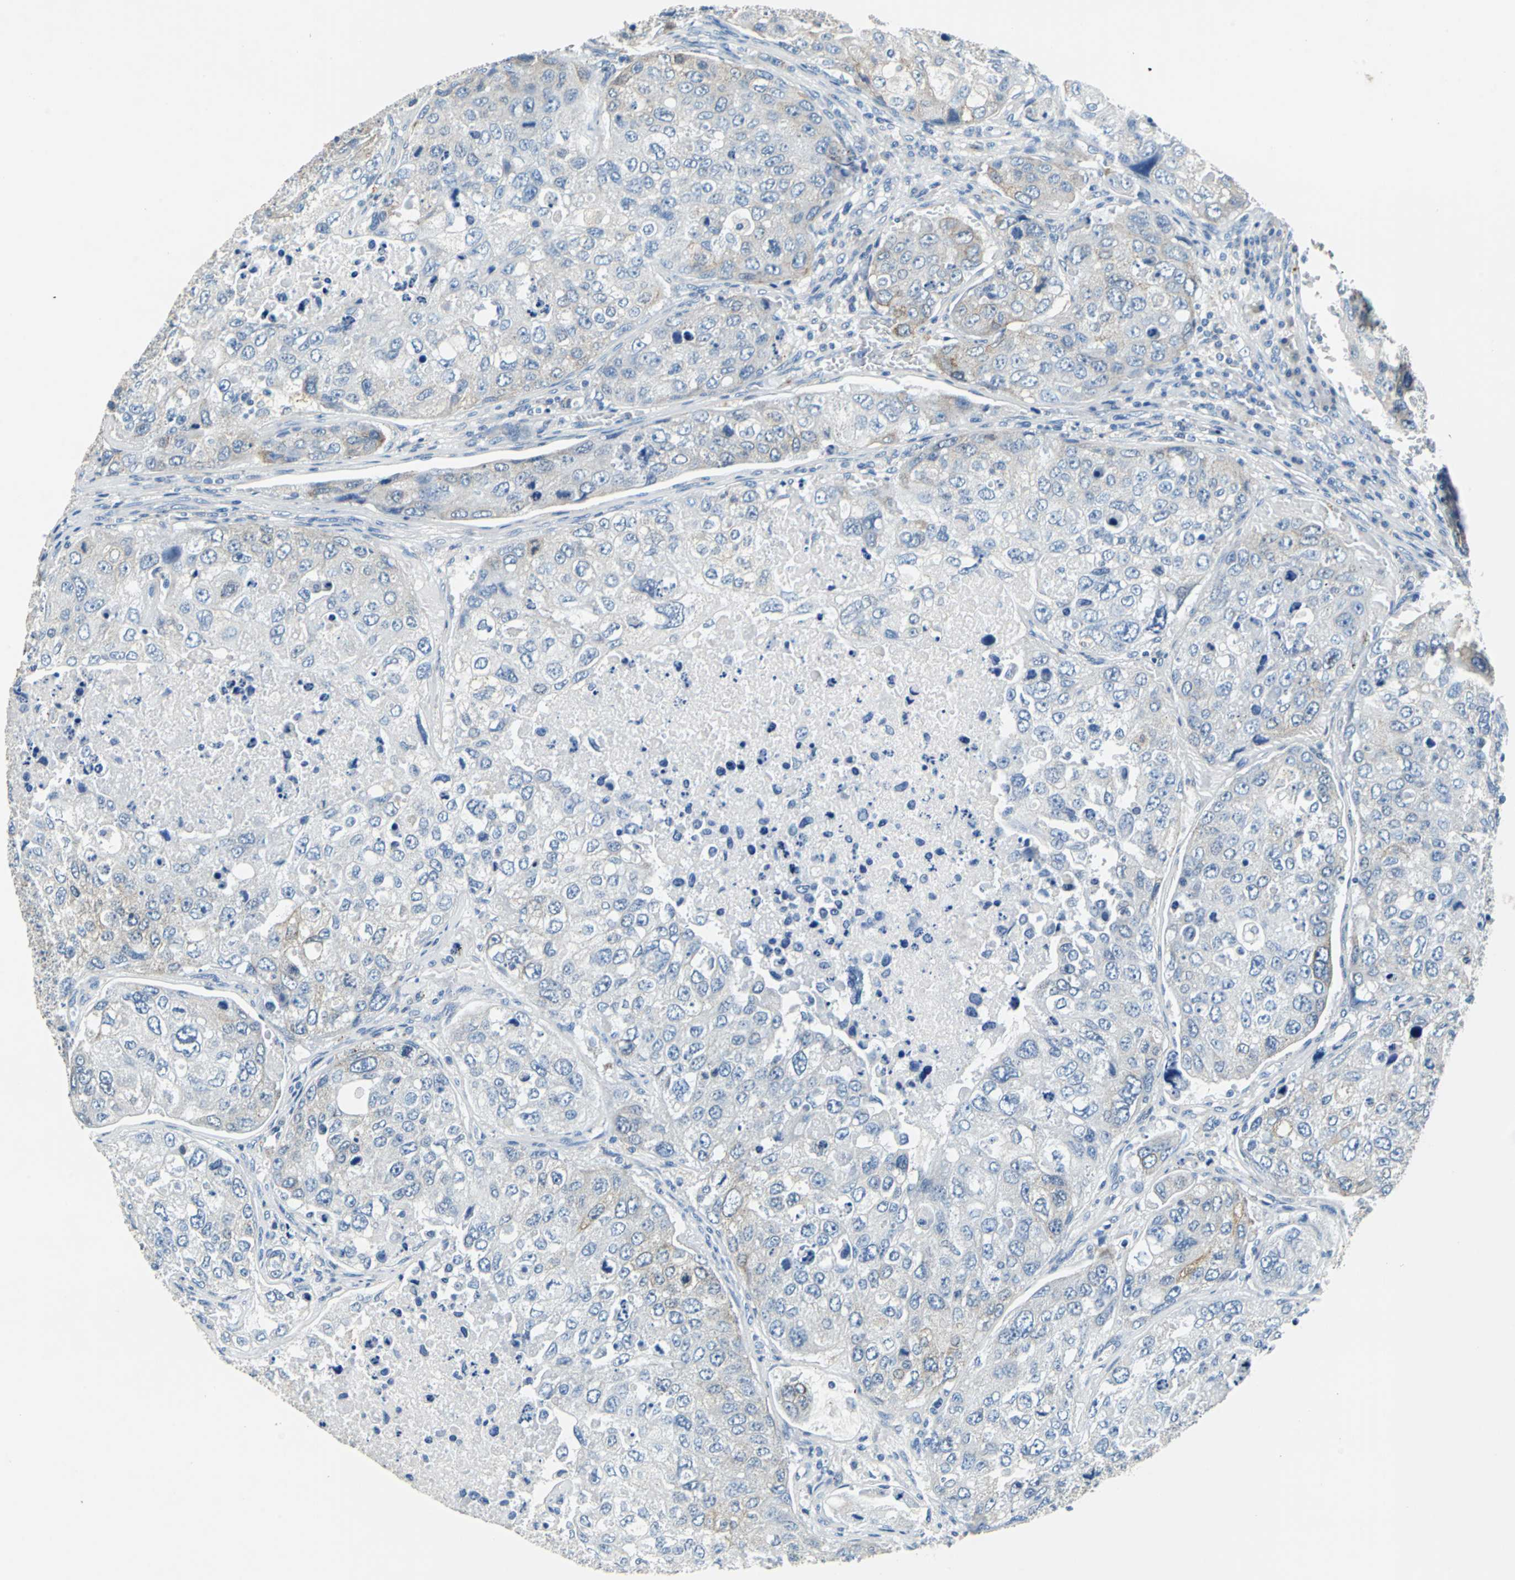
{"staining": {"intensity": "weak", "quantity": "<25%", "location": "cytoplasmic/membranous"}, "tissue": "urothelial cancer", "cell_type": "Tumor cells", "image_type": "cancer", "snomed": [{"axis": "morphology", "description": "Urothelial carcinoma, High grade"}, {"axis": "topography", "description": "Lymph node"}, {"axis": "topography", "description": "Urinary bladder"}], "caption": "This is an immunohistochemistry photomicrograph of urothelial cancer. There is no staining in tumor cells.", "gene": "TEX264", "patient": {"sex": "male", "age": 51}}